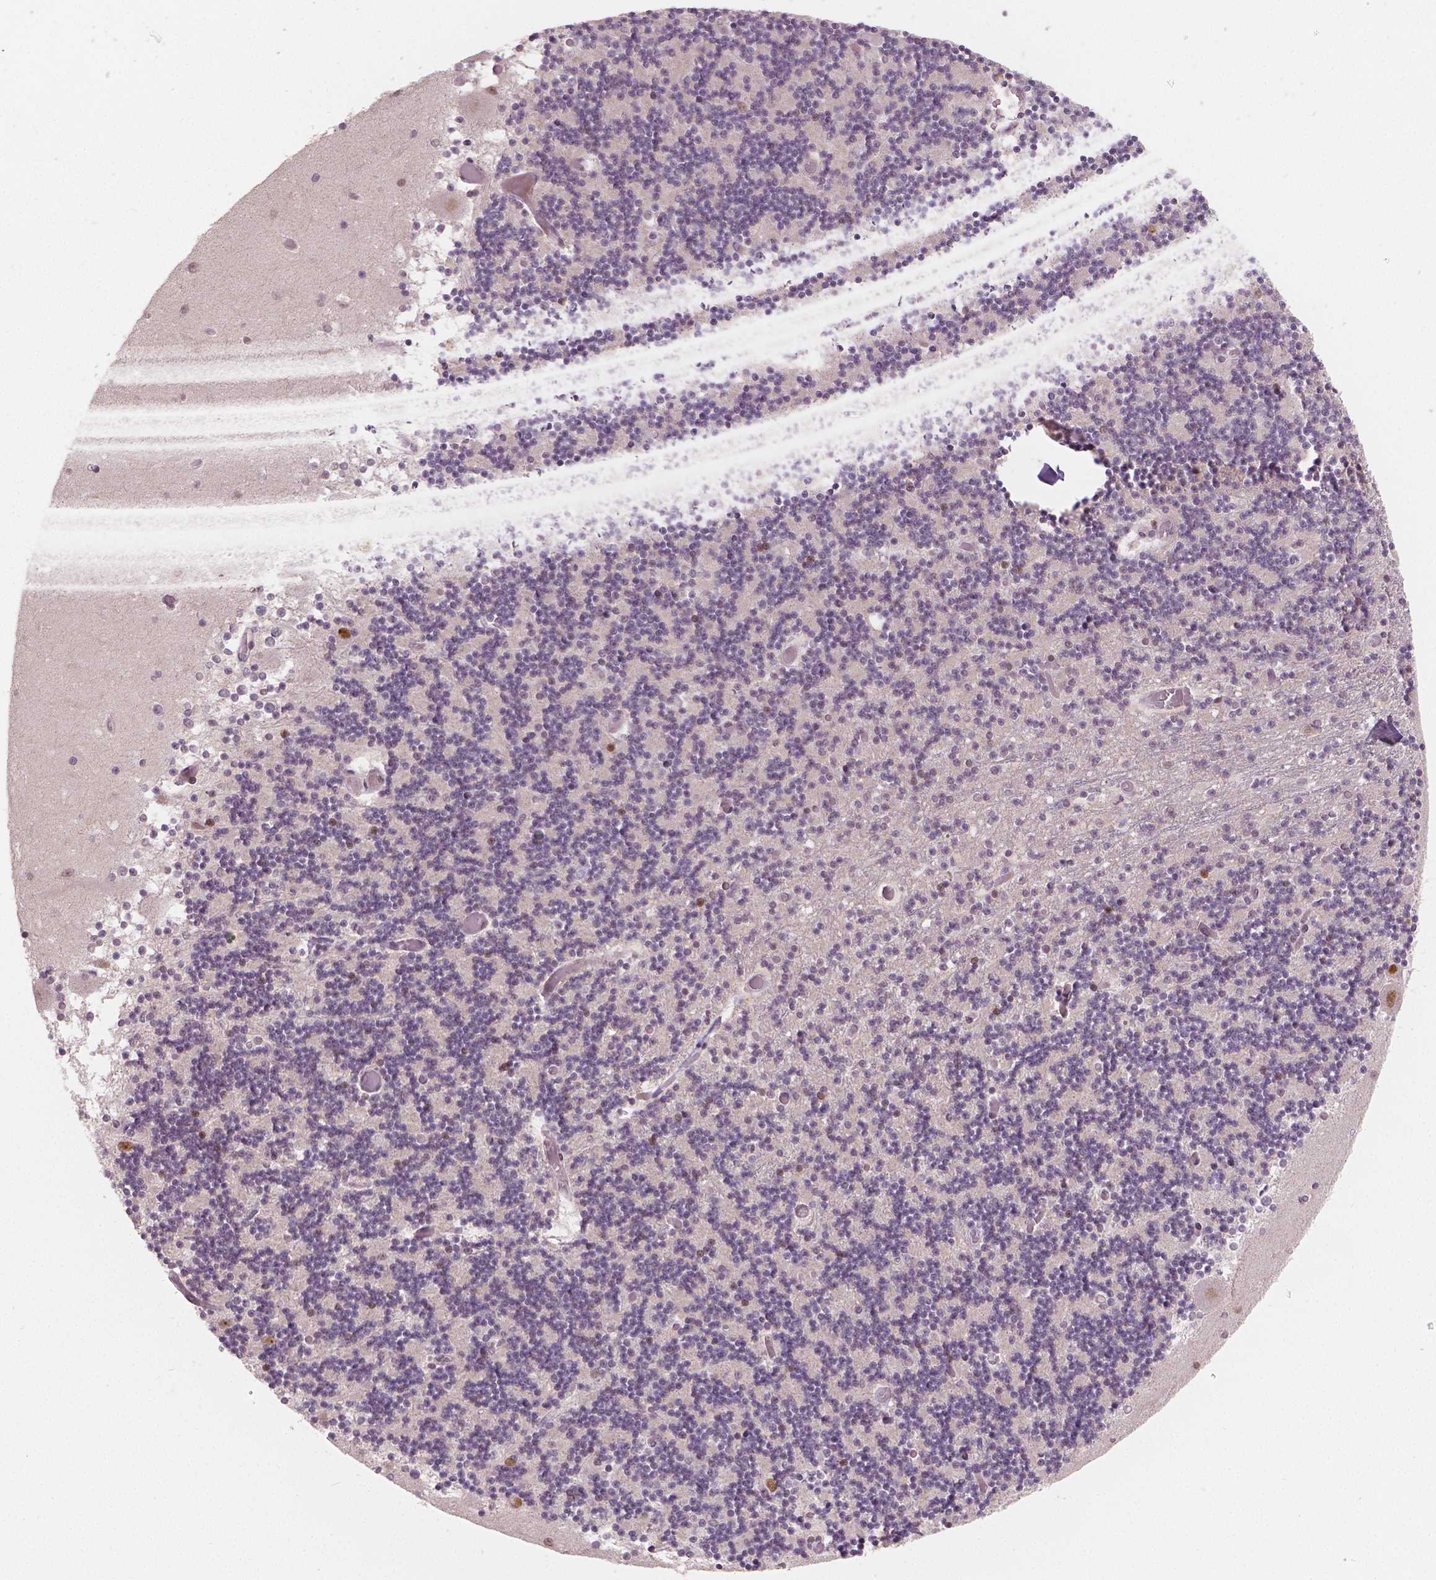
{"staining": {"intensity": "moderate", "quantity": "25%-75%", "location": "nuclear"}, "tissue": "cerebellum", "cell_type": "Cells in granular layer", "image_type": "normal", "snomed": [{"axis": "morphology", "description": "Normal tissue, NOS"}, {"axis": "topography", "description": "Cerebellum"}], "caption": "Immunohistochemistry (IHC) histopathology image of normal cerebellum: cerebellum stained using immunohistochemistry displays medium levels of moderate protein expression localized specifically in the nuclear of cells in granular layer, appearing as a nuclear brown color.", "gene": "NSD2", "patient": {"sex": "female", "age": 28}}